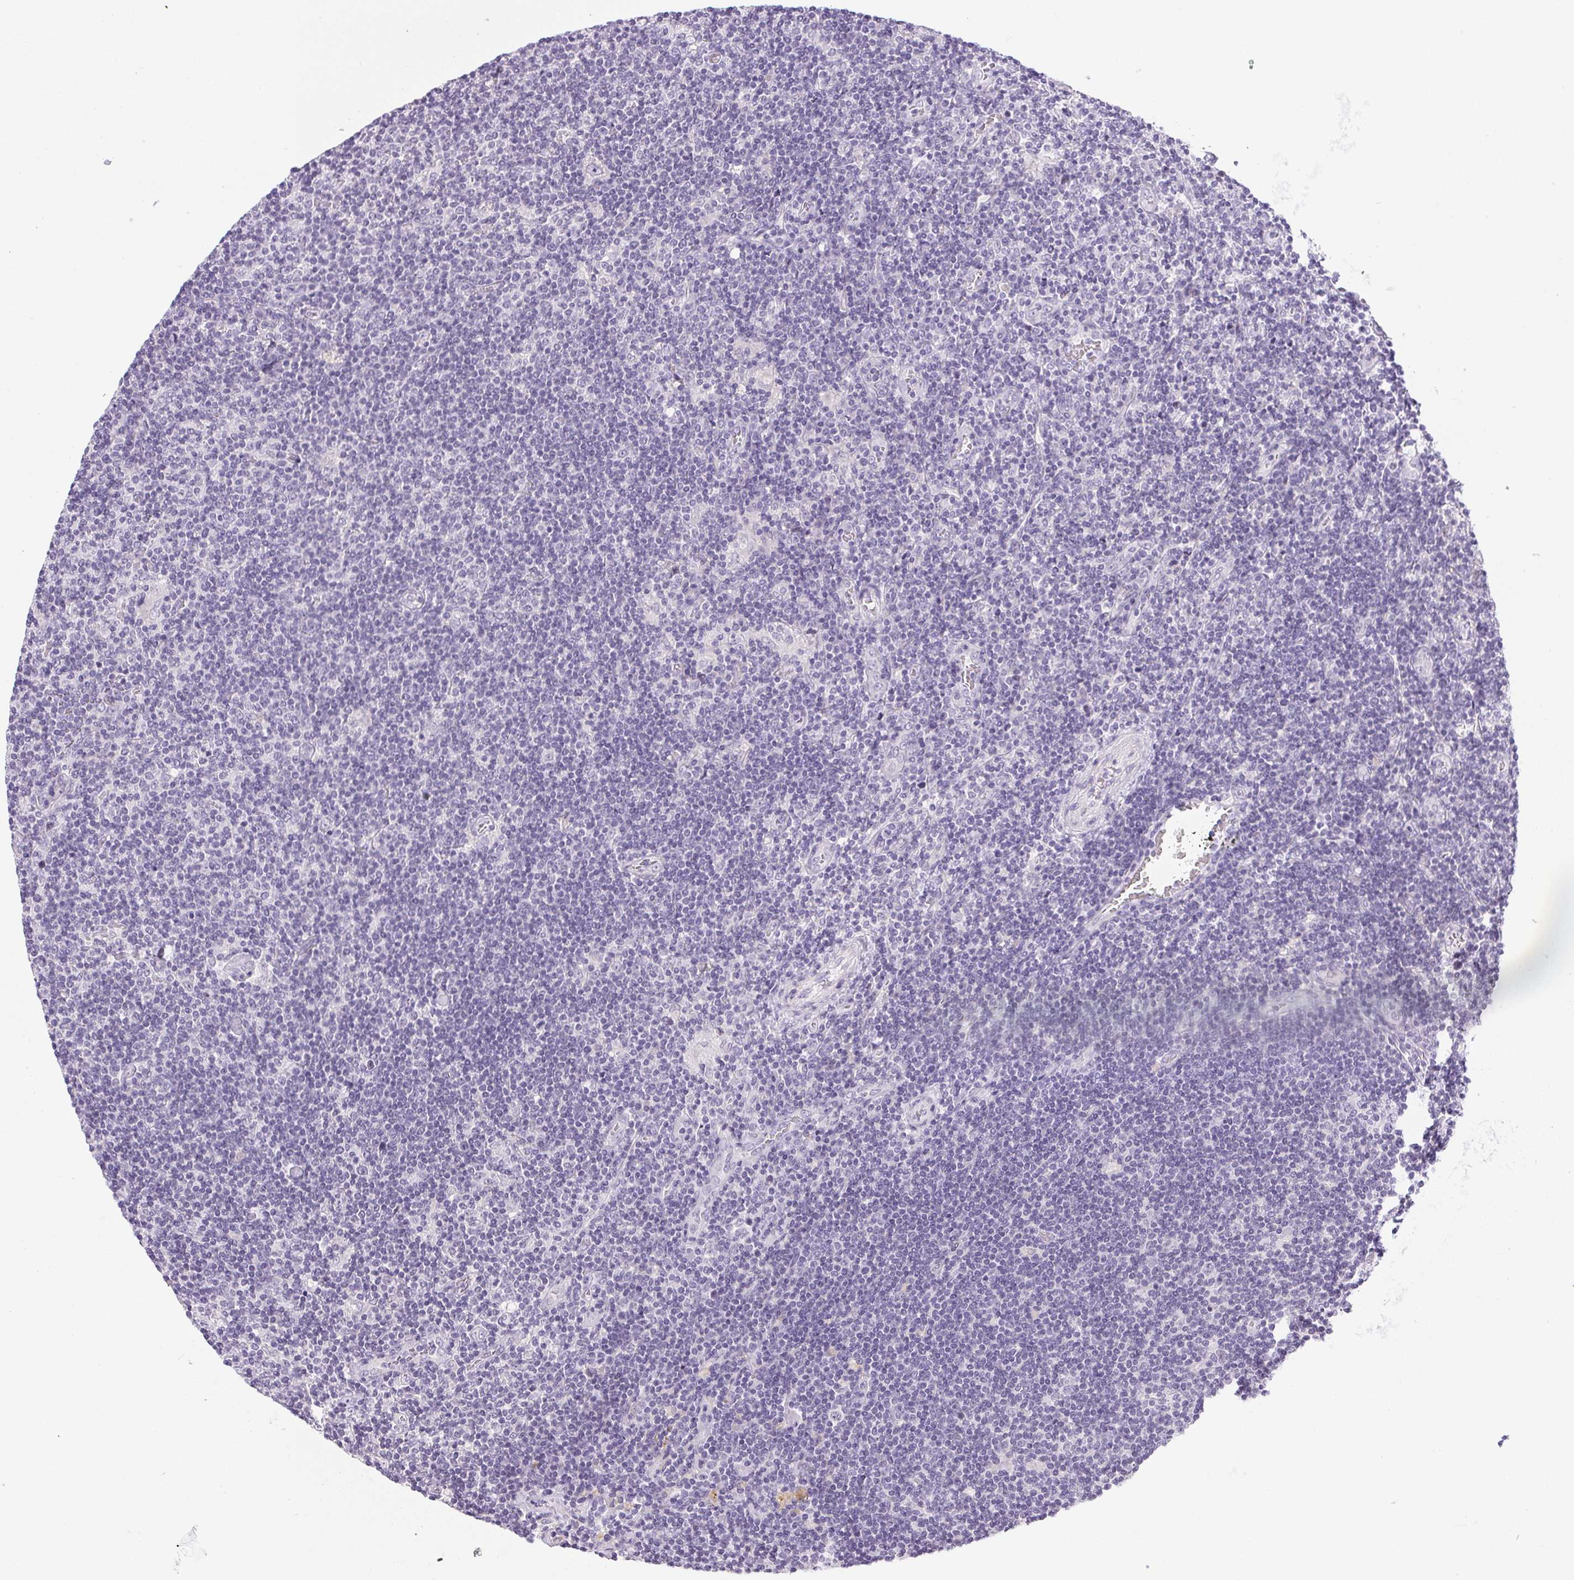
{"staining": {"intensity": "negative", "quantity": "none", "location": "none"}, "tissue": "lymphoma", "cell_type": "Tumor cells", "image_type": "cancer", "snomed": [{"axis": "morphology", "description": "Hodgkin's disease, NOS"}, {"axis": "topography", "description": "Lymph node"}], "caption": "Immunohistochemical staining of lymphoma shows no significant positivity in tumor cells. Brightfield microscopy of immunohistochemistry (IHC) stained with DAB (brown) and hematoxylin (blue), captured at high magnification.", "gene": "GSDMC", "patient": {"sex": "male", "age": 40}}